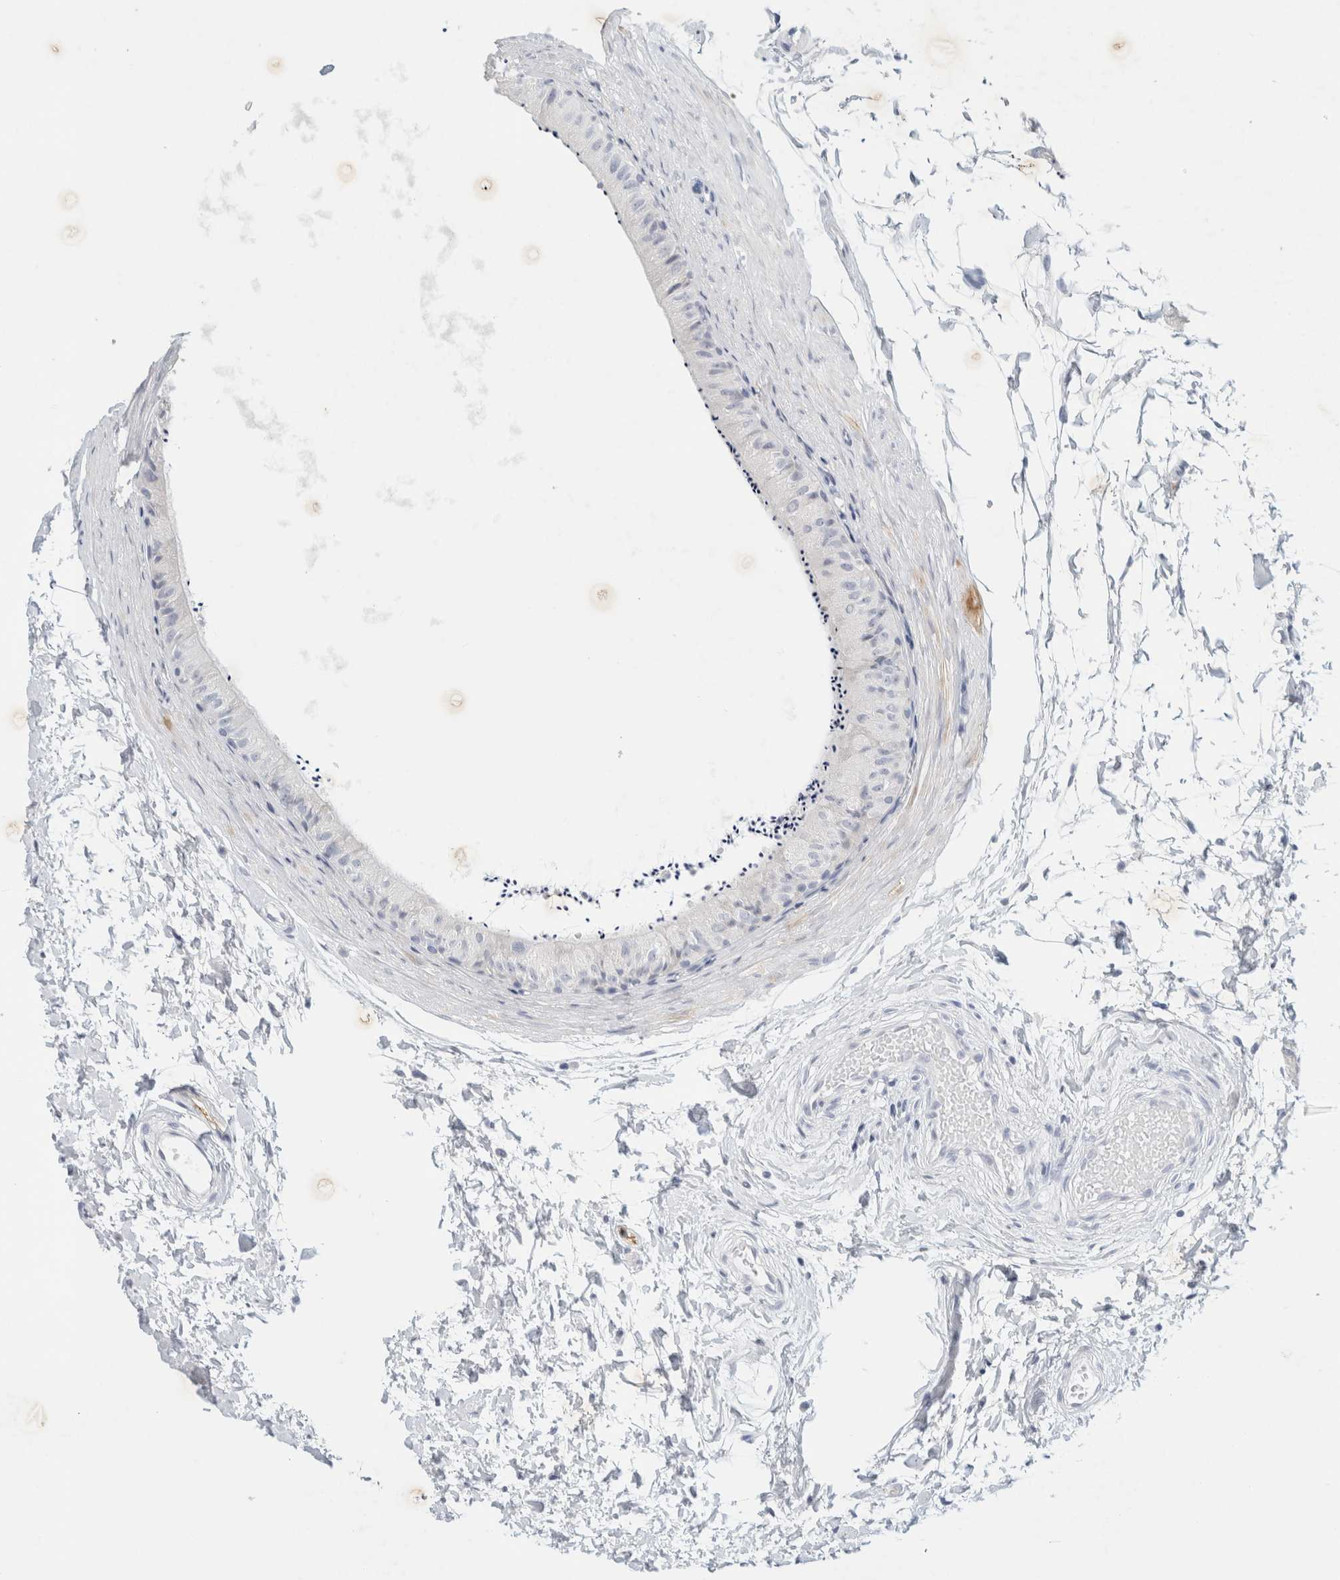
{"staining": {"intensity": "negative", "quantity": "none", "location": "none"}, "tissue": "epididymis", "cell_type": "Glandular cells", "image_type": "normal", "snomed": [{"axis": "morphology", "description": "Normal tissue, NOS"}, {"axis": "topography", "description": "Epididymis"}], "caption": "Photomicrograph shows no protein expression in glandular cells of benign epididymis.", "gene": "NEFM", "patient": {"sex": "male", "age": 56}}